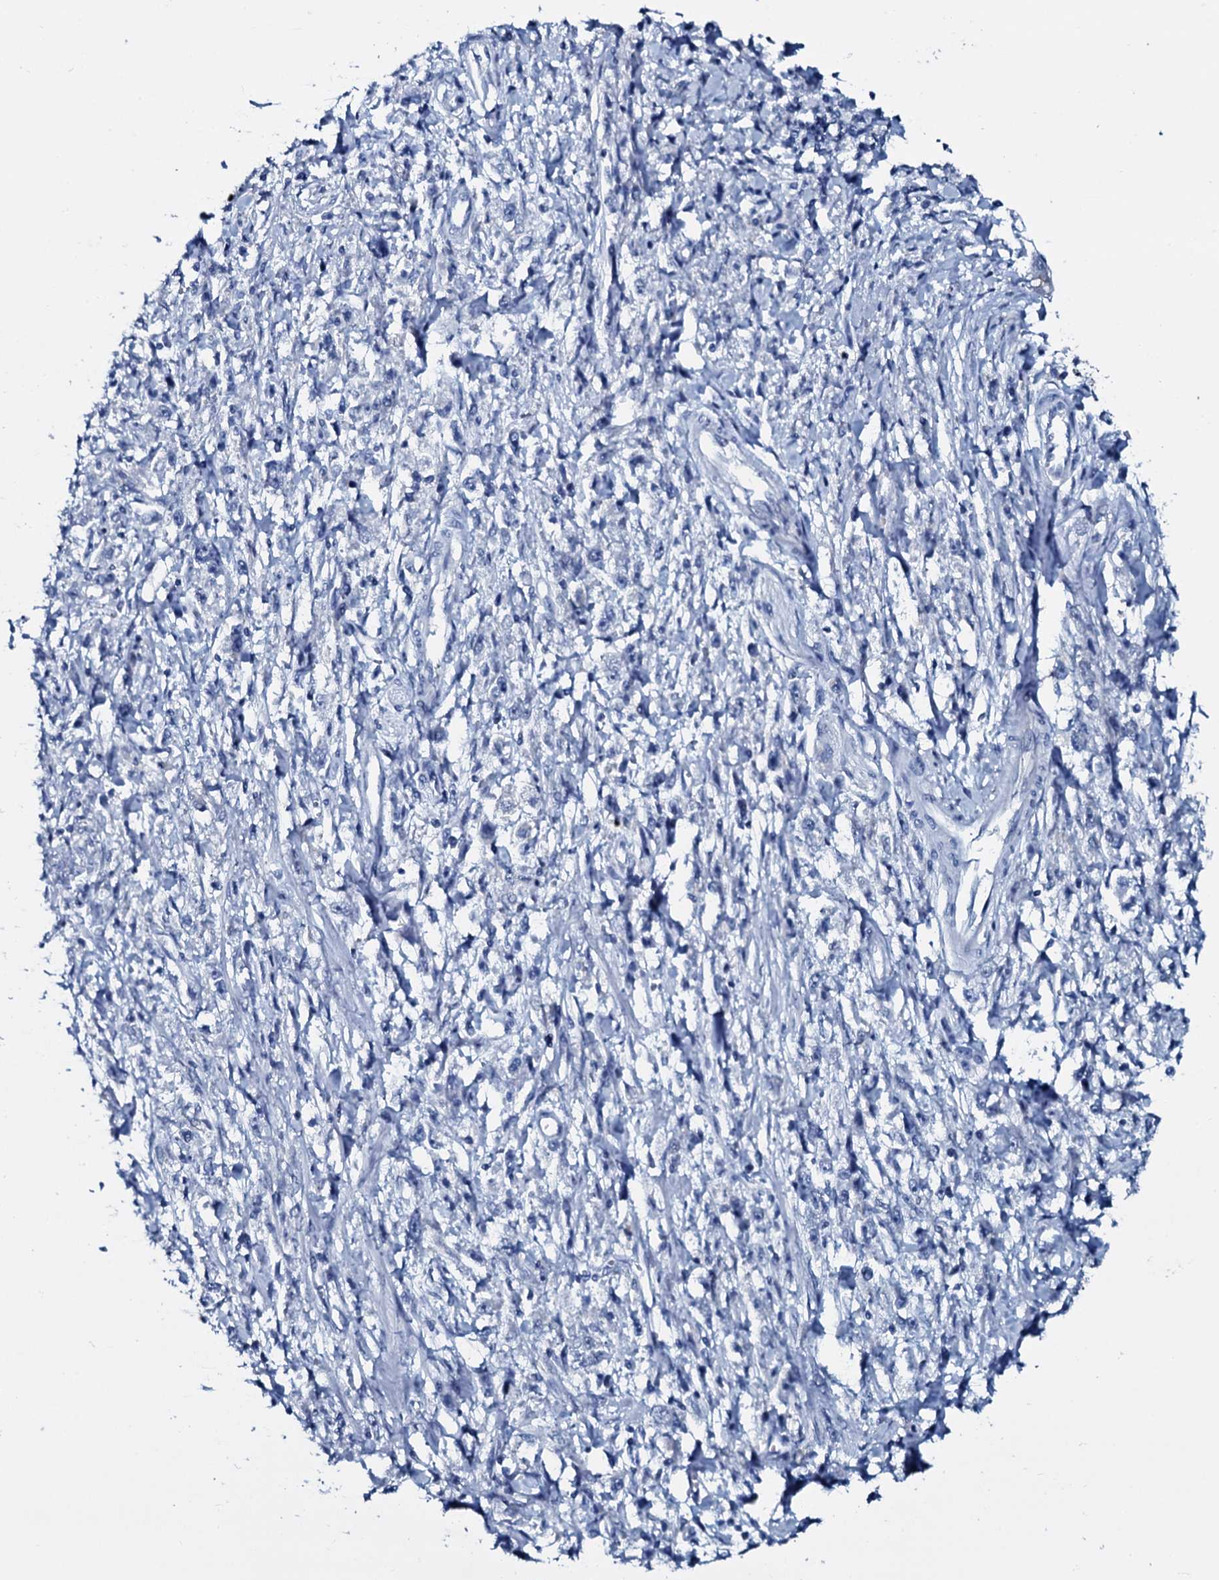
{"staining": {"intensity": "negative", "quantity": "none", "location": "none"}, "tissue": "stomach cancer", "cell_type": "Tumor cells", "image_type": "cancer", "snomed": [{"axis": "morphology", "description": "Adenocarcinoma, NOS"}, {"axis": "topography", "description": "Stomach"}], "caption": "This micrograph is of stomach cancer stained with immunohistochemistry (IHC) to label a protein in brown with the nuclei are counter-stained blue. There is no positivity in tumor cells.", "gene": "SLC4A7", "patient": {"sex": "female", "age": 59}}